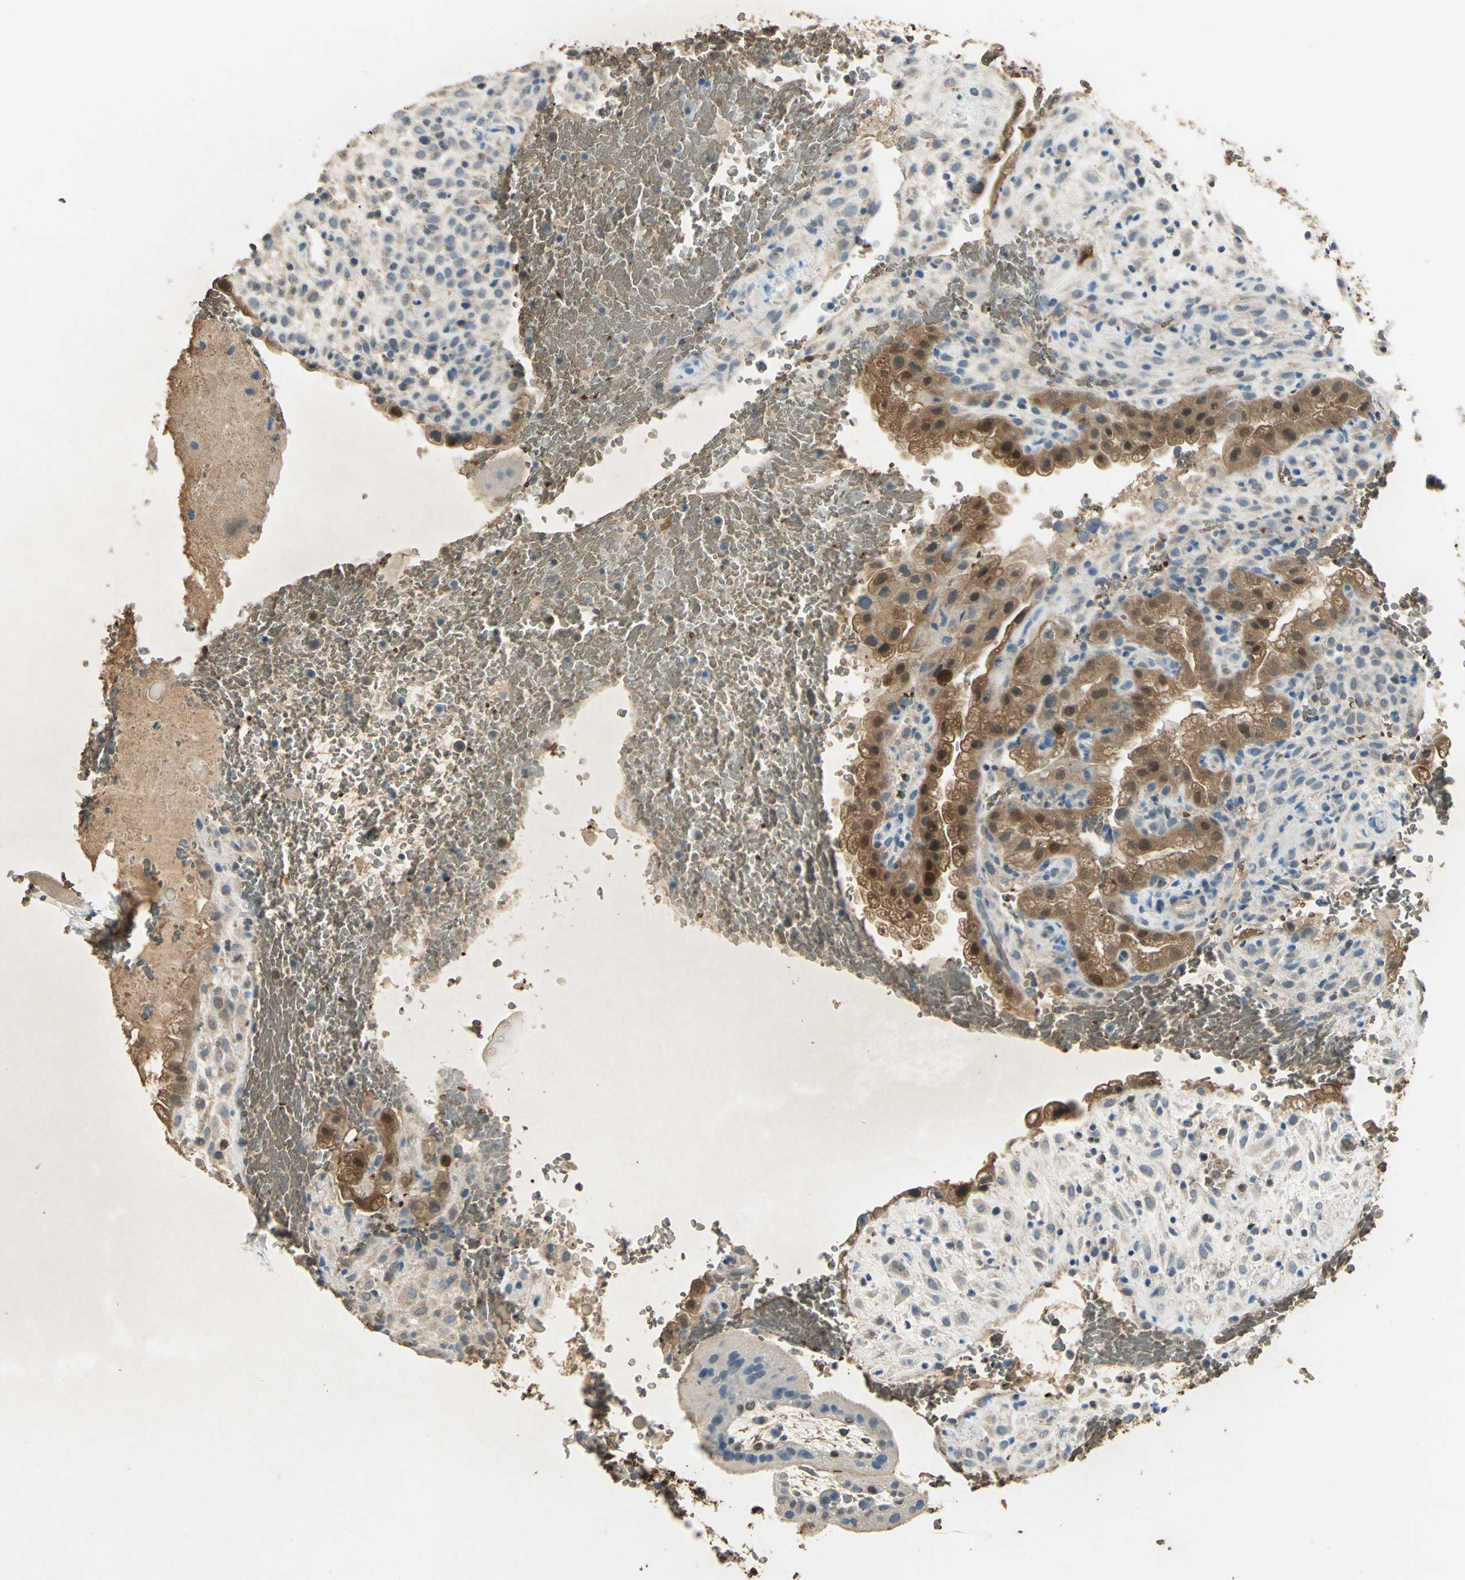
{"staining": {"intensity": "moderate", "quantity": ">75%", "location": "cytoplasmic/membranous"}, "tissue": "placenta", "cell_type": "Decidual cells", "image_type": "normal", "snomed": [{"axis": "morphology", "description": "Normal tissue, NOS"}, {"axis": "topography", "description": "Placenta"}], "caption": "DAB (3,3'-diaminobenzidine) immunohistochemical staining of benign human placenta demonstrates moderate cytoplasmic/membranous protein positivity in about >75% of decidual cells.", "gene": "DDAH1", "patient": {"sex": "female", "age": 35}}